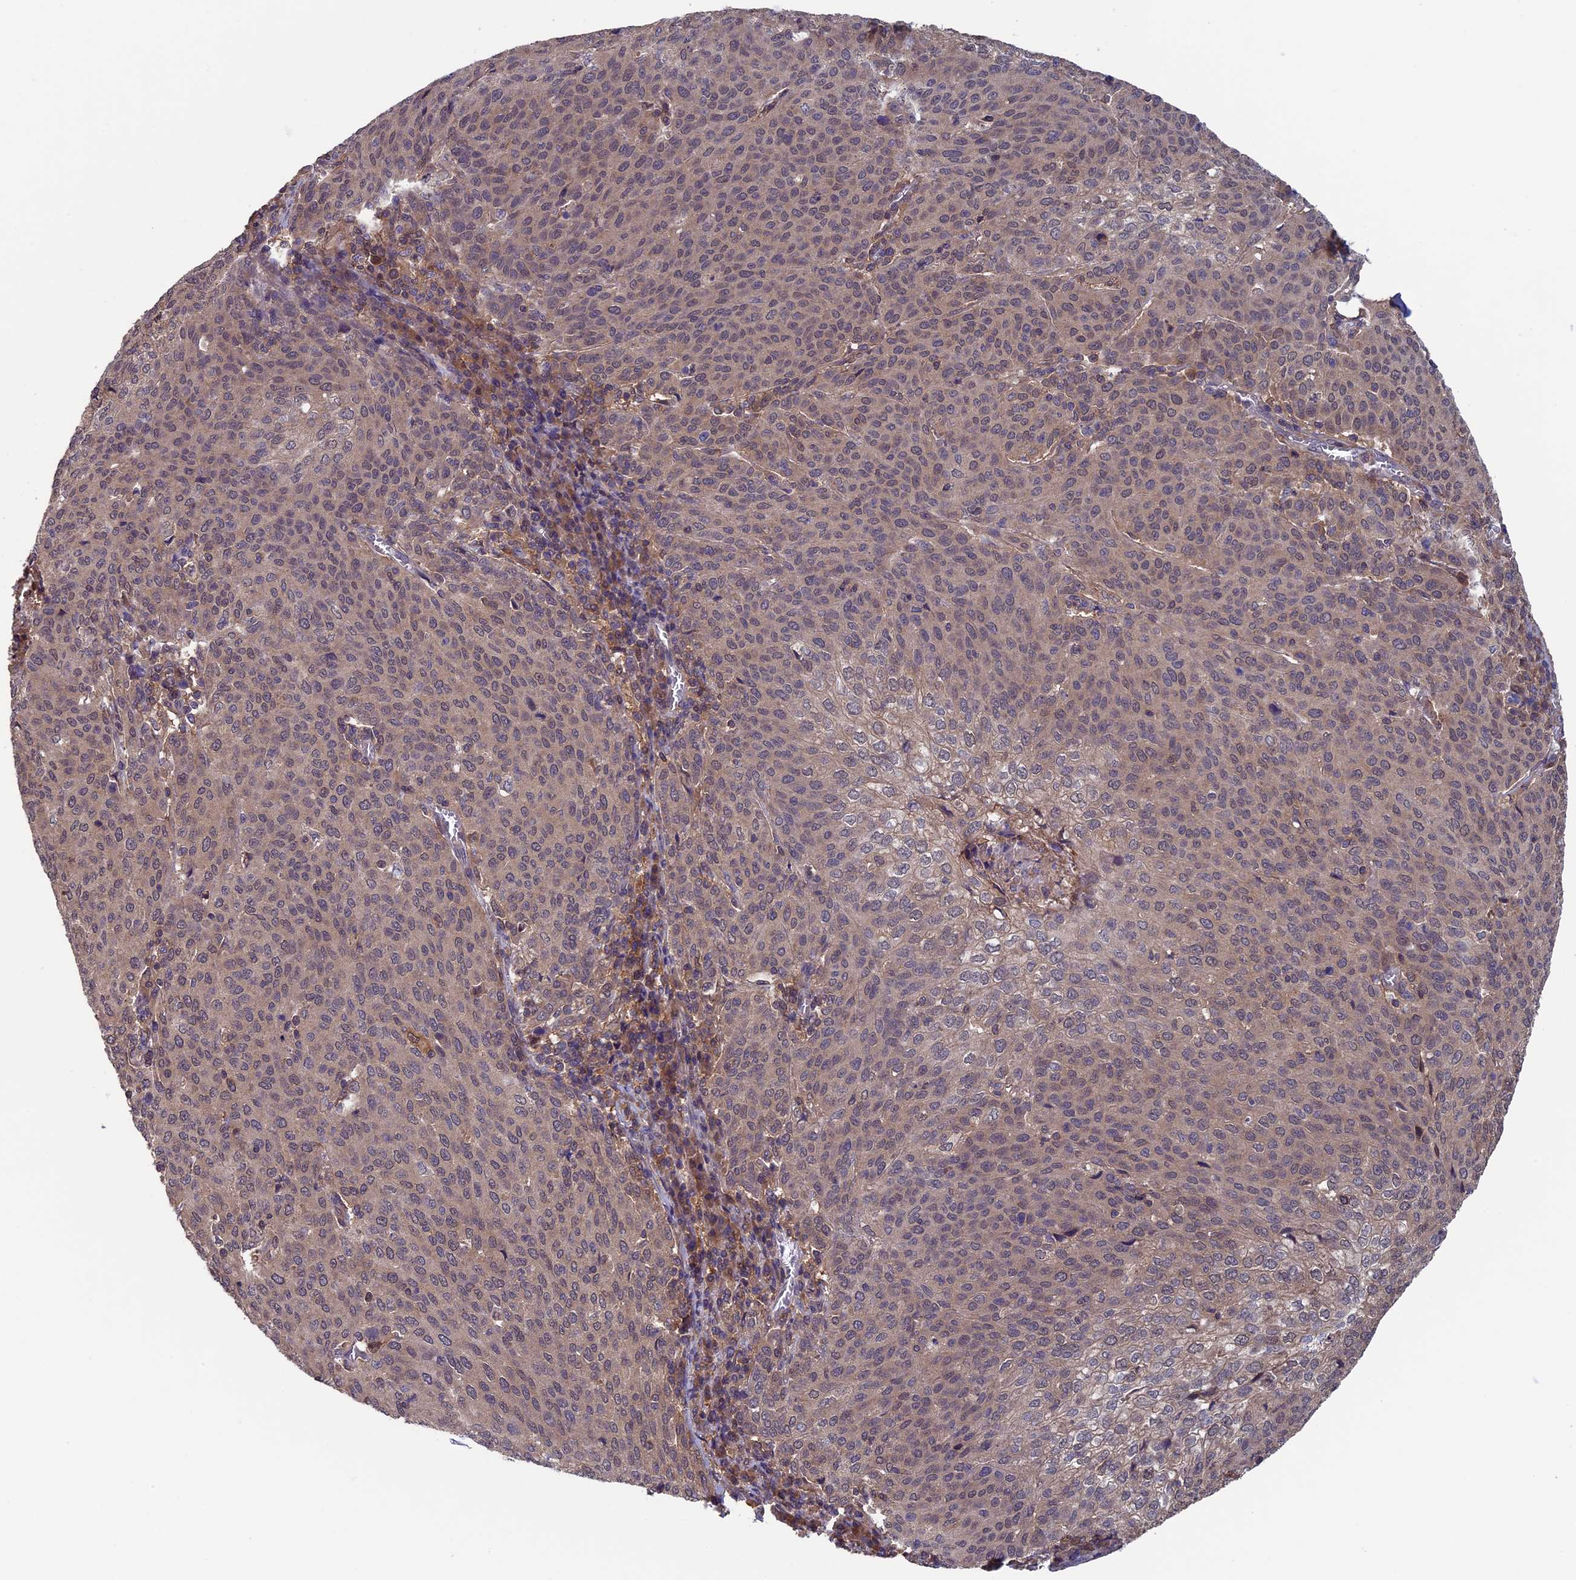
{"staining": {"intensity": "negative", "quantity": "none", "location": "none"}, "tissue": "cervical cancer", "cell_type": "Tumor cells", "image_type": "cancer", "snomed": [{"axis": "morphology", "description": "Squamous cell carcinoma, NOS"}, {"axis": "topography", "description": "Cervix"}], "caption": "Immunohistochemistry (IHC) photomicrograph of squamous cell carcinoma (cervical) stained for a protein (brown), which exhibits no expression in tumor cells. (DAB immunohistochemistry, high magnification).", "gene": "LCMT1", "patient": {"sex": "female", "age": 46}}